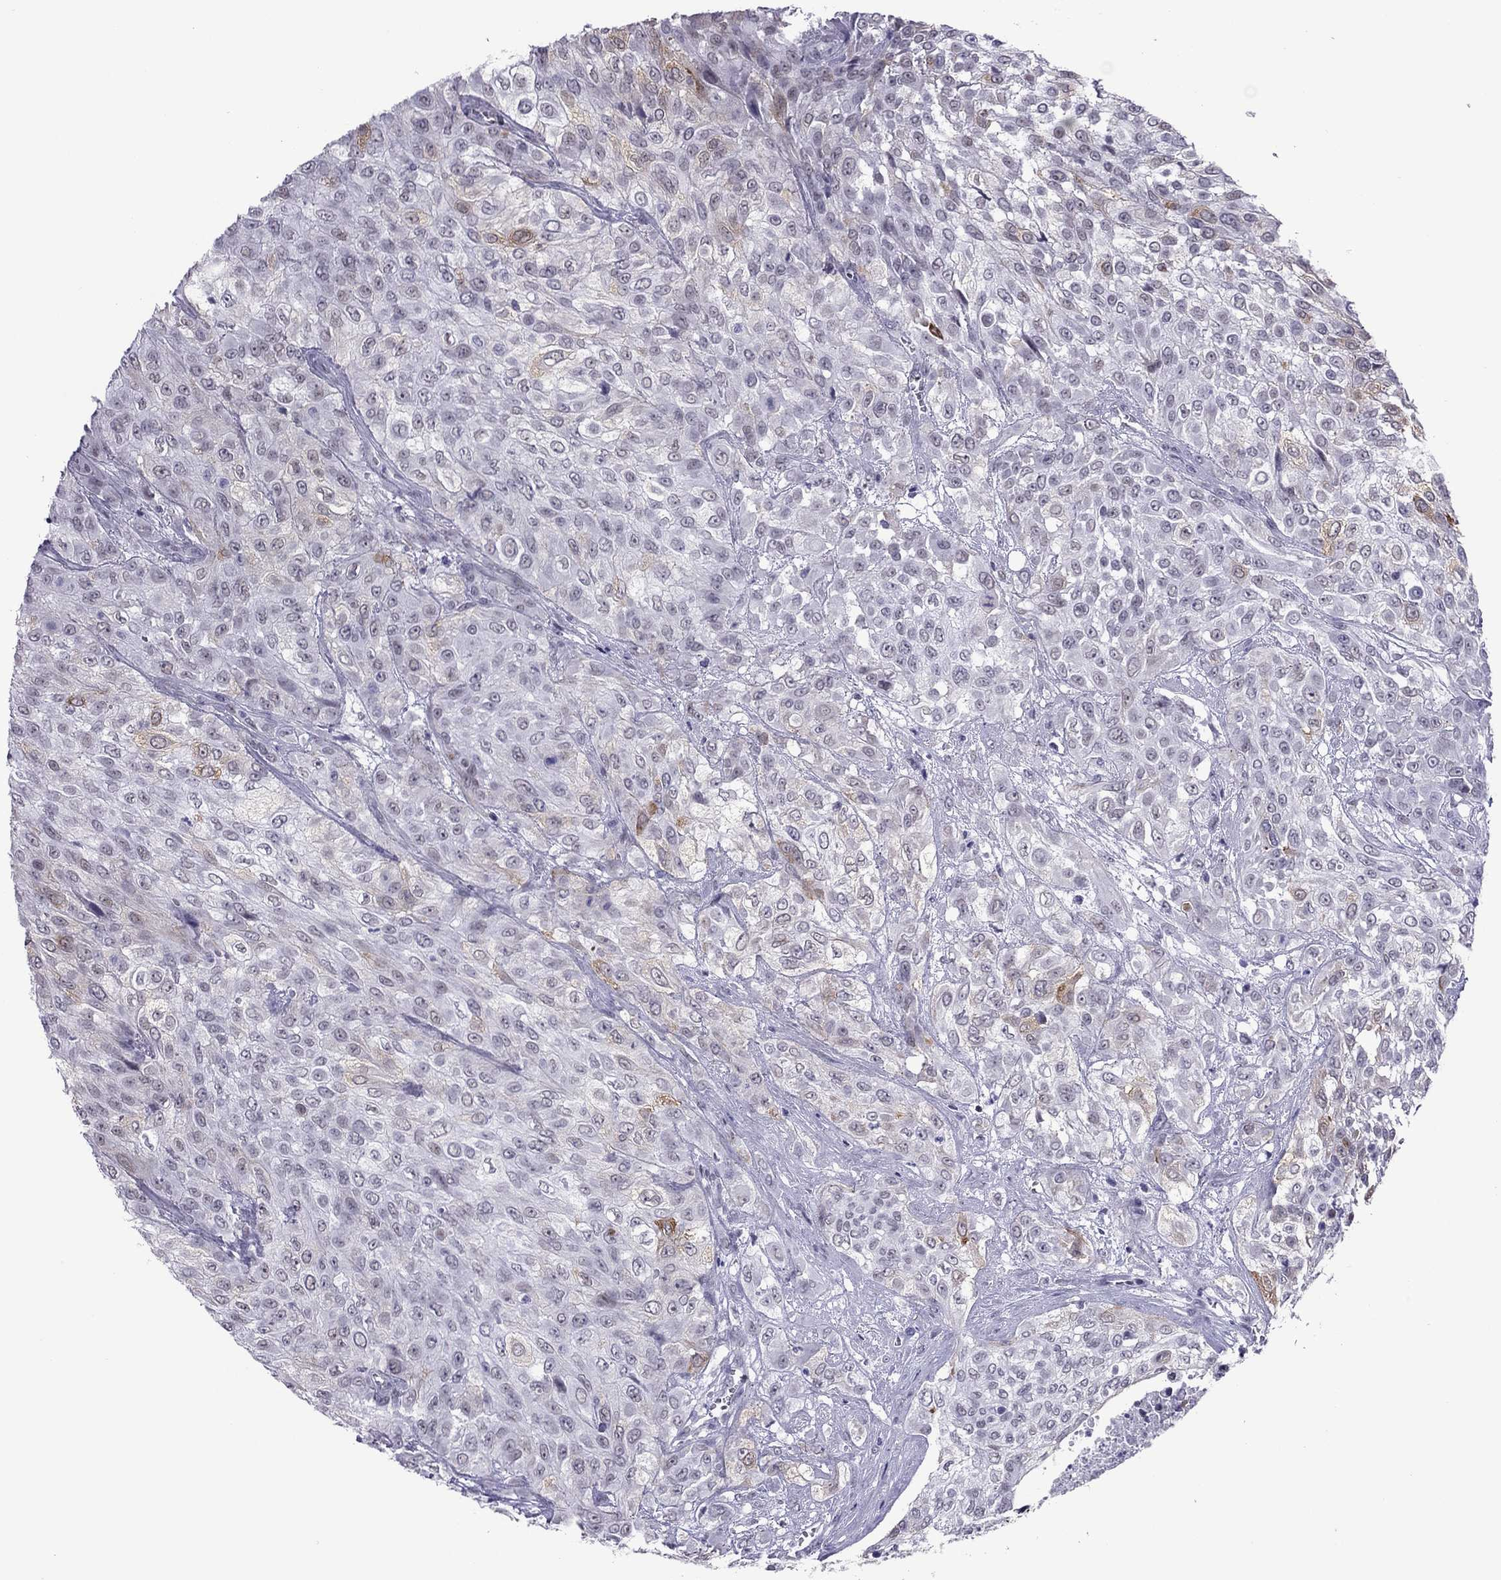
{"staining": {"intensity": "moderate", "quantity": "<25%", "location": "cytoplasmic/membranous"}, "tissue": "urothelial cancer", "cell_type": "Tumor cells", "image_type": "cancer", "snomed": [{"axis": "morphology", "description": "Urothelial carcinoma, High grade"}, {"axis": "topography", "description": "Urinary bladder"}], "caption": "About <25% of tumor cells in human high-grade urothelial carcinoma demonstrate moderate cytoplasmic/membranous protein expression as visualized by brown immunohistochemical staining.", "gene": "ZNF646", "patient": {"sex": "male", "age": 57}}